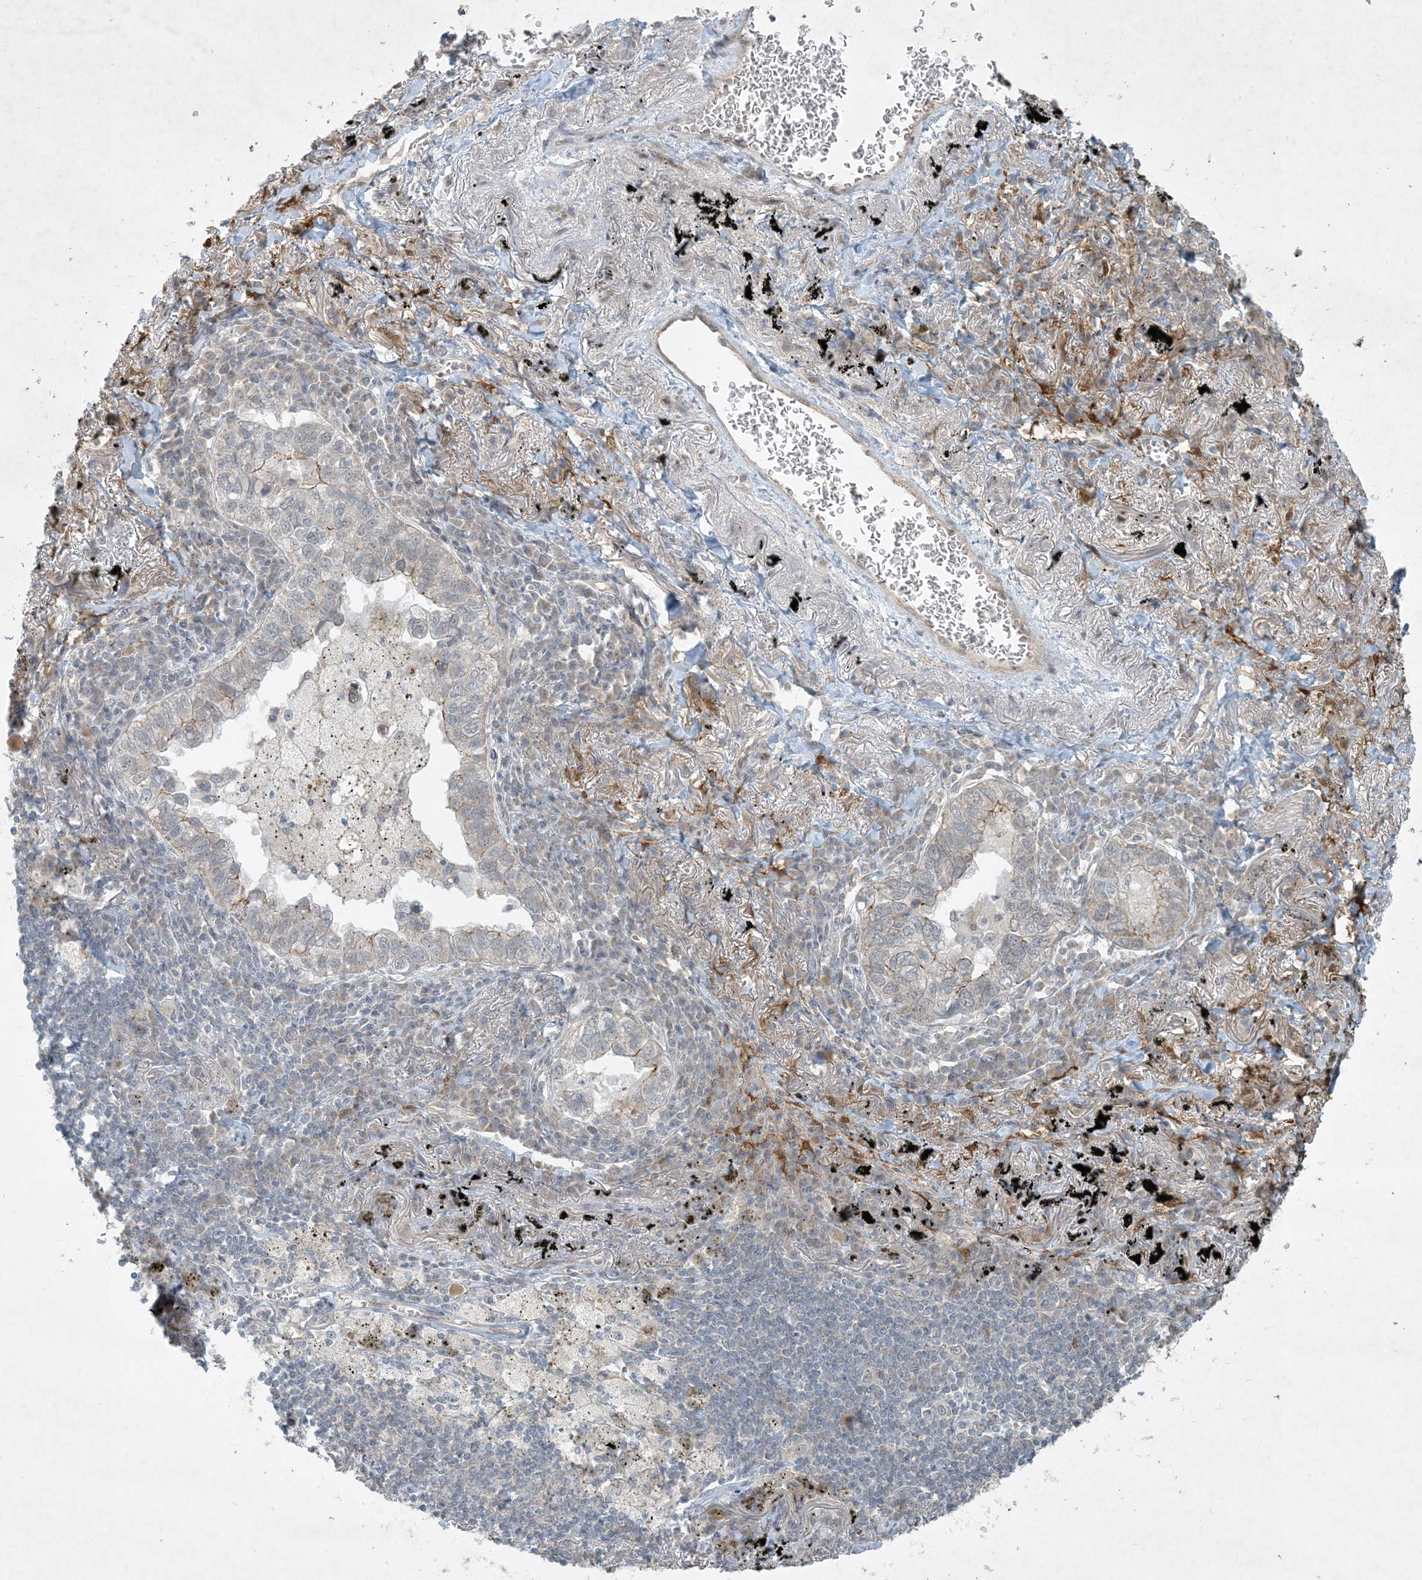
{"staining": {"intensity": "weak", "quantity": "<25%", "location": "cytoplasmic/membranous"}, "tissue": "lung cancer", "cell_type": "Tumor cells", "image_type": "cancer", "snomed": [{"axis": "morphology", "description": "Adenocarcinoma, NOS"}, {"axis": "topography", "description": "Lung"}], "caption": "The IHC histopathology image has no significant positivity in tumor cells of lung cancer (adenocarcinoma) tissue. (DAB immunohistochemistry with hematoxylin counter stain).", "gene": "BCORL1", "patient": {"sex": "male", "age": 65}}